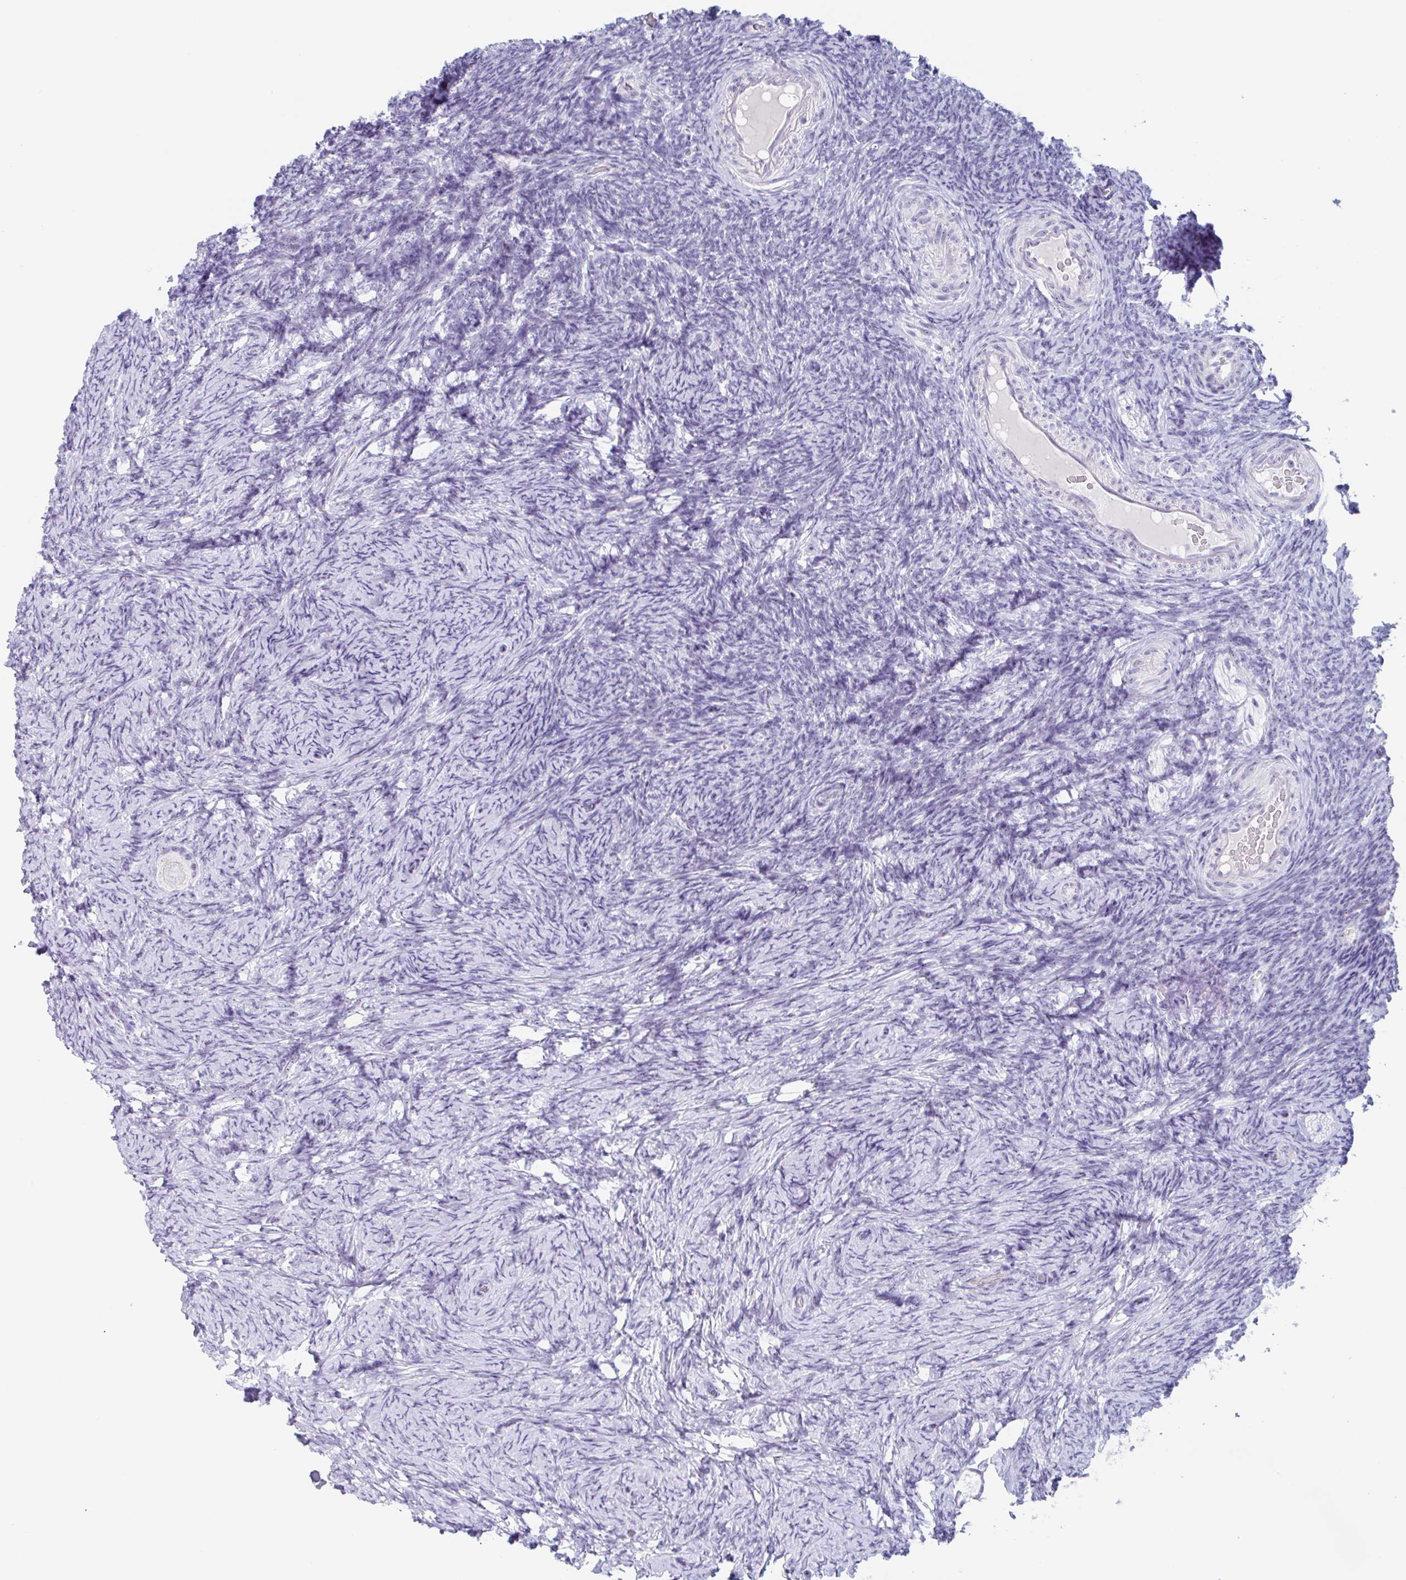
{"staining": {"intensity": "negative", "quantity": "none", "location": "none"}, "tissue": "ovary", "cell_type": "Follicle cells", "image_type": "normal", "snomed": [{"axis": "morphology", "description": "Normal tissue, NOS"}, {"axis": "topography", "description": "Ovary"}], "caption": "This is an immunohistochemistry (IHC) image of normal ovary. There is no positivity in follicle cells.", "gene": "LENG9", "patient": {"sex": "female", "age": 34}}